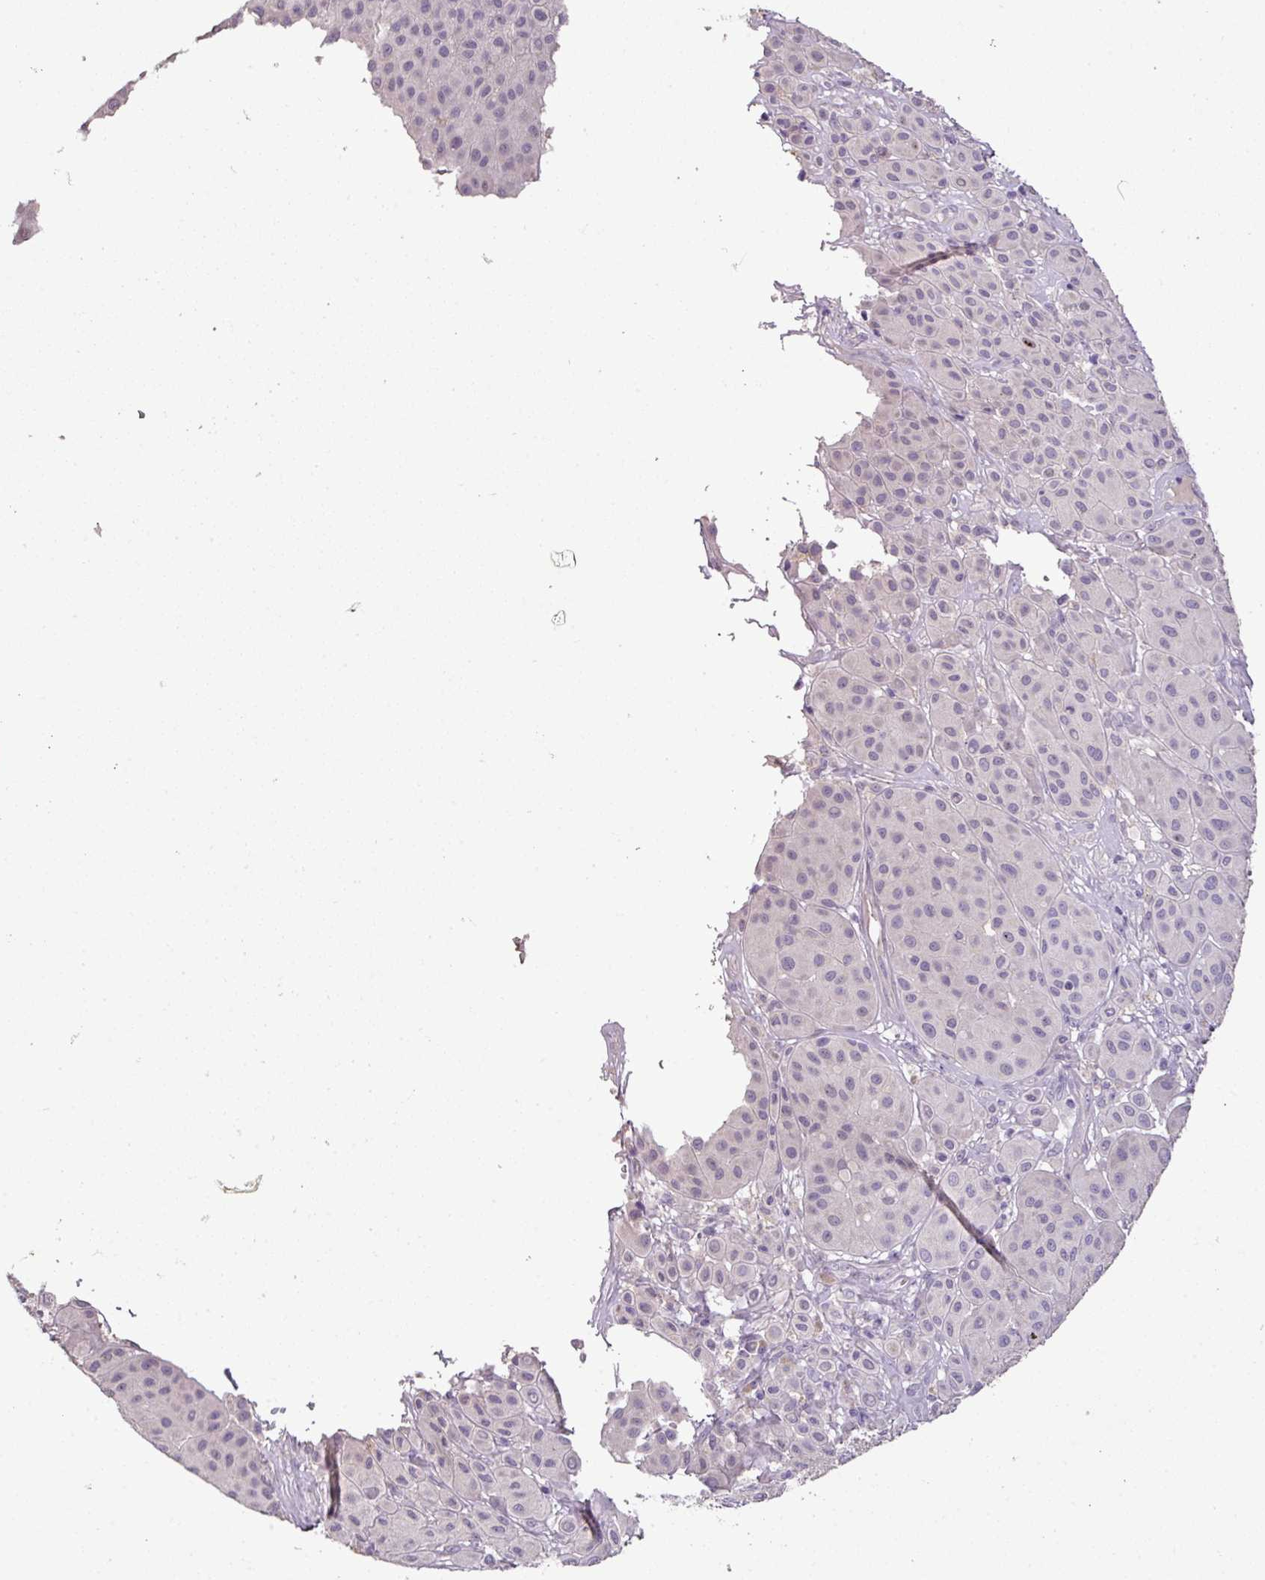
{"staining": {"intensity": "negative", "quantity": "none", "location": "none"}, "tissue": "melanoma", "cell_type": "Tumor cells", "image_type": "cancer", "snomed": [{"axis": "morphology", "description": "Malignant melanoma, Metastatic site"}, {"axis": "topography", "description": "Smooth muscle"}], "caption": "Malignant melanoma (metastatic site) was stained to show a protein in brown. There is no significant expression in tumor cells.", "gene": "BRINP2", "patient": {"sex": "male", "age": 41}}